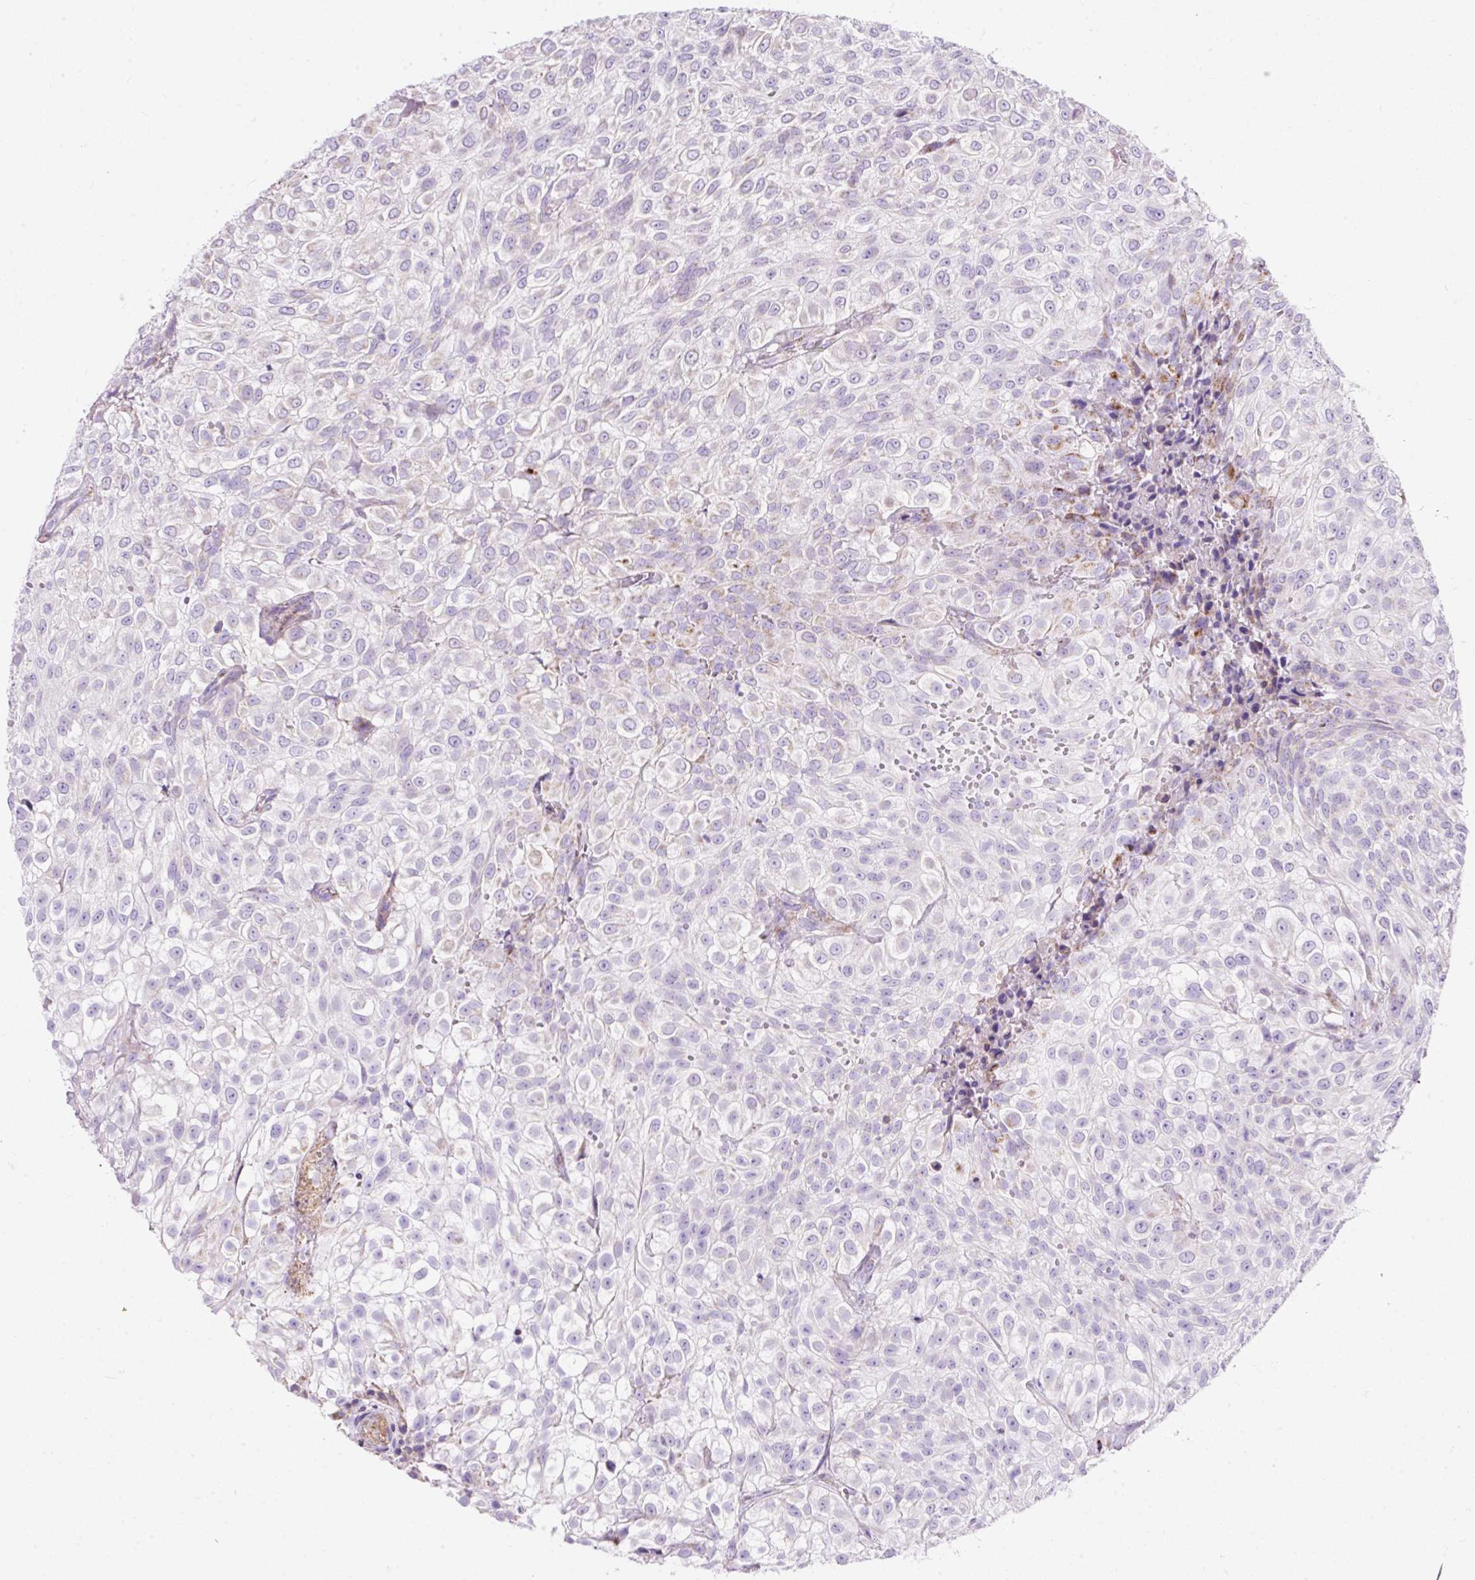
{"staining": {"intensity": "negative", "quantity": "none", "location": "none"}, "tissue": "urothelial cancer", "cell_type": "Tumor cells", "image_type": "cancer", "snomed": [{"axis": "morphology", "description": "Urothelial carcinoma, High grade"}, {"axis": "topography", "description": "Urinary bladder"}], "caption": "Immunohistochemical staining of high-grade urothelial carcinoma displays no significant staining in tumor cells.", "gene": "PLPP2", "patient": {"sex": "male", "age": 56}}